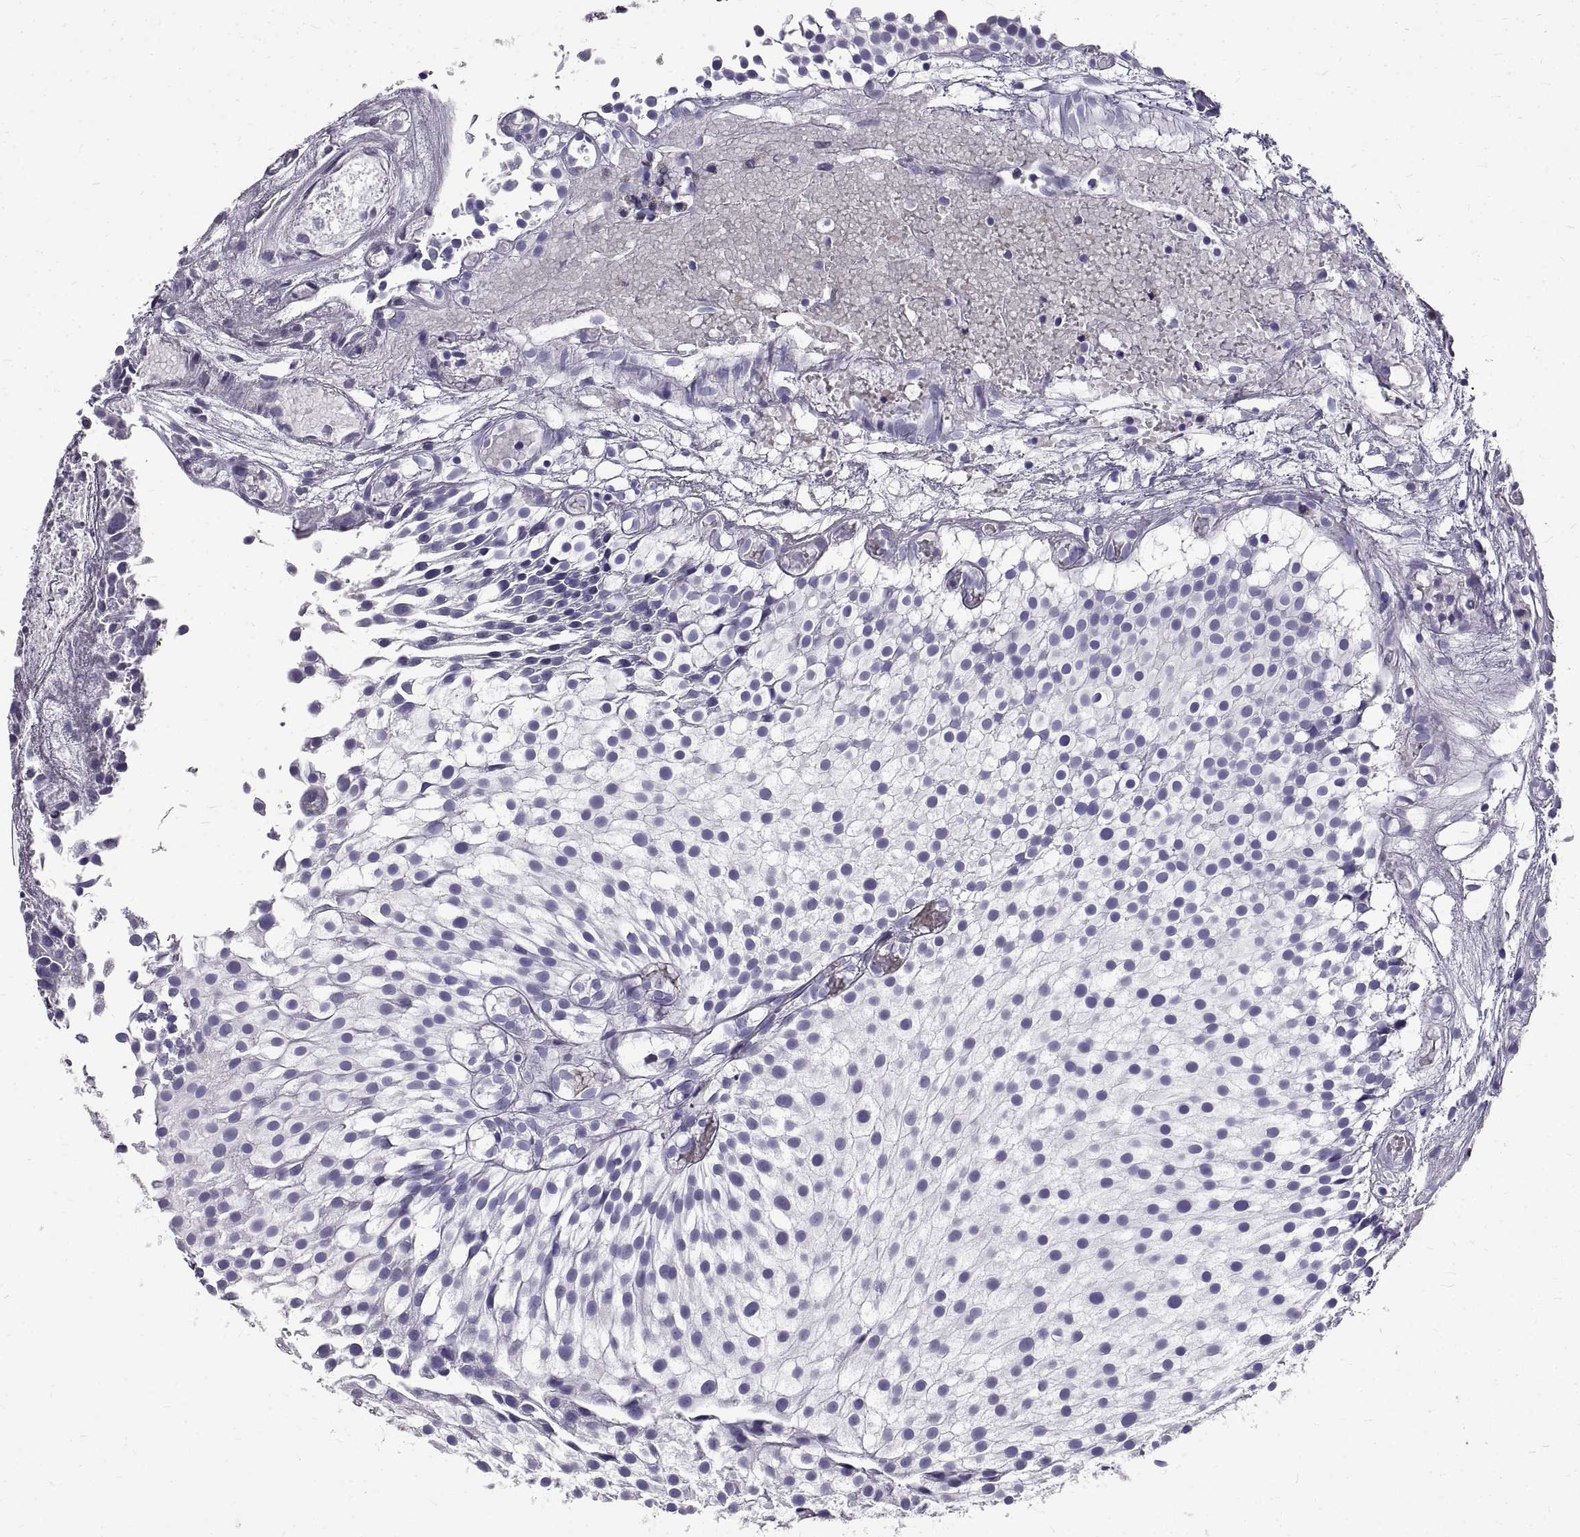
{"staining": {"intensity": "negative", "quantity": "none", "location": "none"}, "tissue": "urothelial cancer", "cell_type": "Tumor cells", "image_type": "cancer", "snomed": [{"axis": "morphology", "description": "Urothelial carcinoma, Low grade"}, {"axis": "topography", "description": "Urinary bladder"}], "caption": "Tumor cells are negative for protein expression in human urothelial cancer.", "gene": "GNG12", "patient": {"sex": "male", "age": 79}}